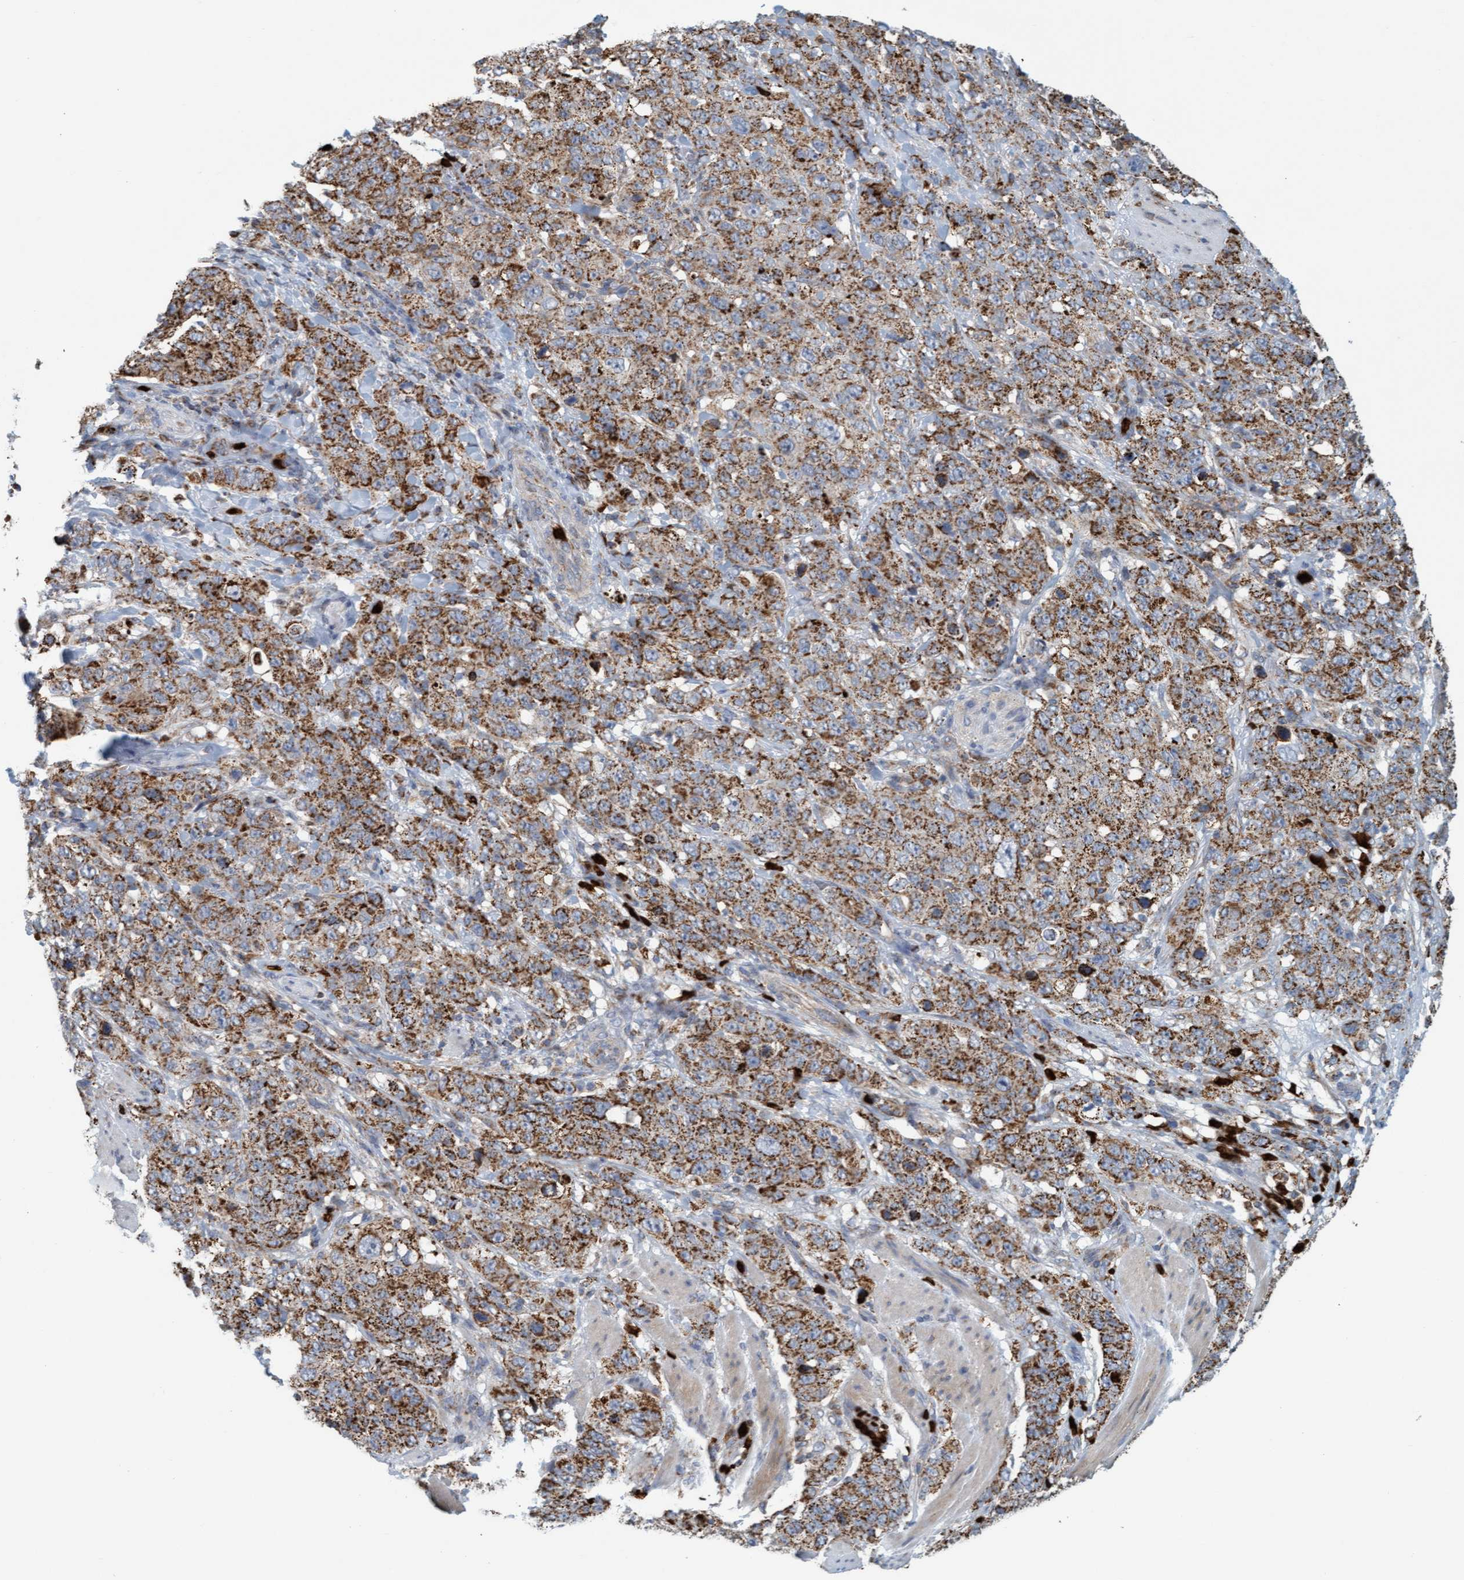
{"staining": {"intensity": "strong", "quantity": ">75%", "location": "cytoplasmic/membranous"}, "tissue": "stomach cancer", "cell_type": "Tumor cells", "image_type": "cancer", "snomed": [{"axis": "morphology", "description": "Adenocarcinoma, NOS"}, {"axis": "topography", "description": "Stomach"}], "caption": "Immunohistochemical staining of stomach cancer (adenocarcinoma) shows high levels of strong cytoplasmic/membranous expression in about >75% of tumor cells. Using DAB (brown) and hematoxylin (blue) stains, captured at high magnification using brightfield microscopy.", "gene": "B9D1", "patient": {"sex": "male", "age": 48}}